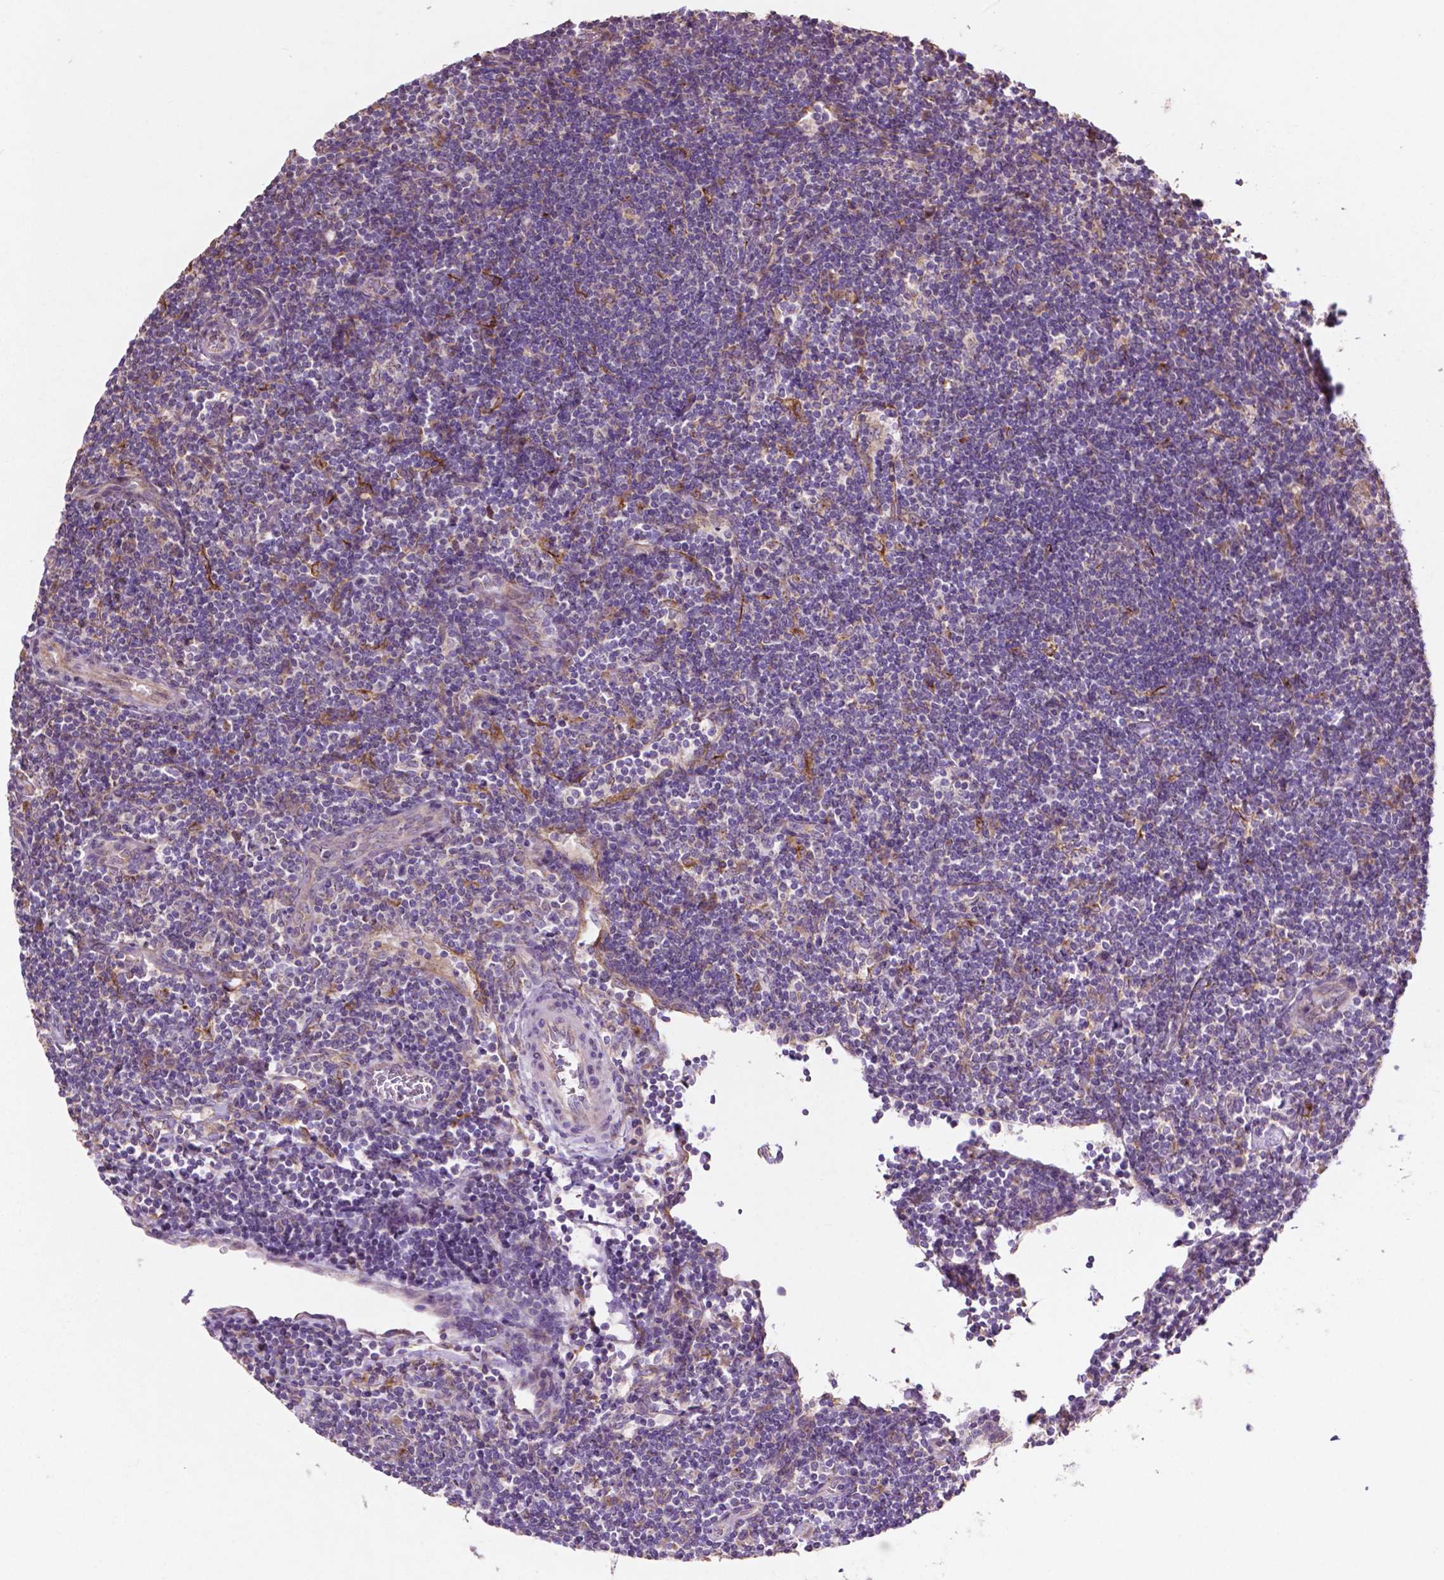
{"staining": {"intensity": "negative", "quantity": "none", "location": "none"}, "tissue": "lymphoma", "cell_type": "Tumor cells", "image_type": "cancer", "snomed": [{"axis": "morphology", "description": "Hodgkin's disease, NOS"}, {"axis": "topography", "description": "Lymph node"}], "caption": "High magnification brightfield microscopy of Hodgkin's disease stained with DAB (brown) and counterstained with hematoxylin (blue): tumor cells show no significant staining.", "gene": "MBTPS1", "patient": {"sex": "male", "age": 40}}